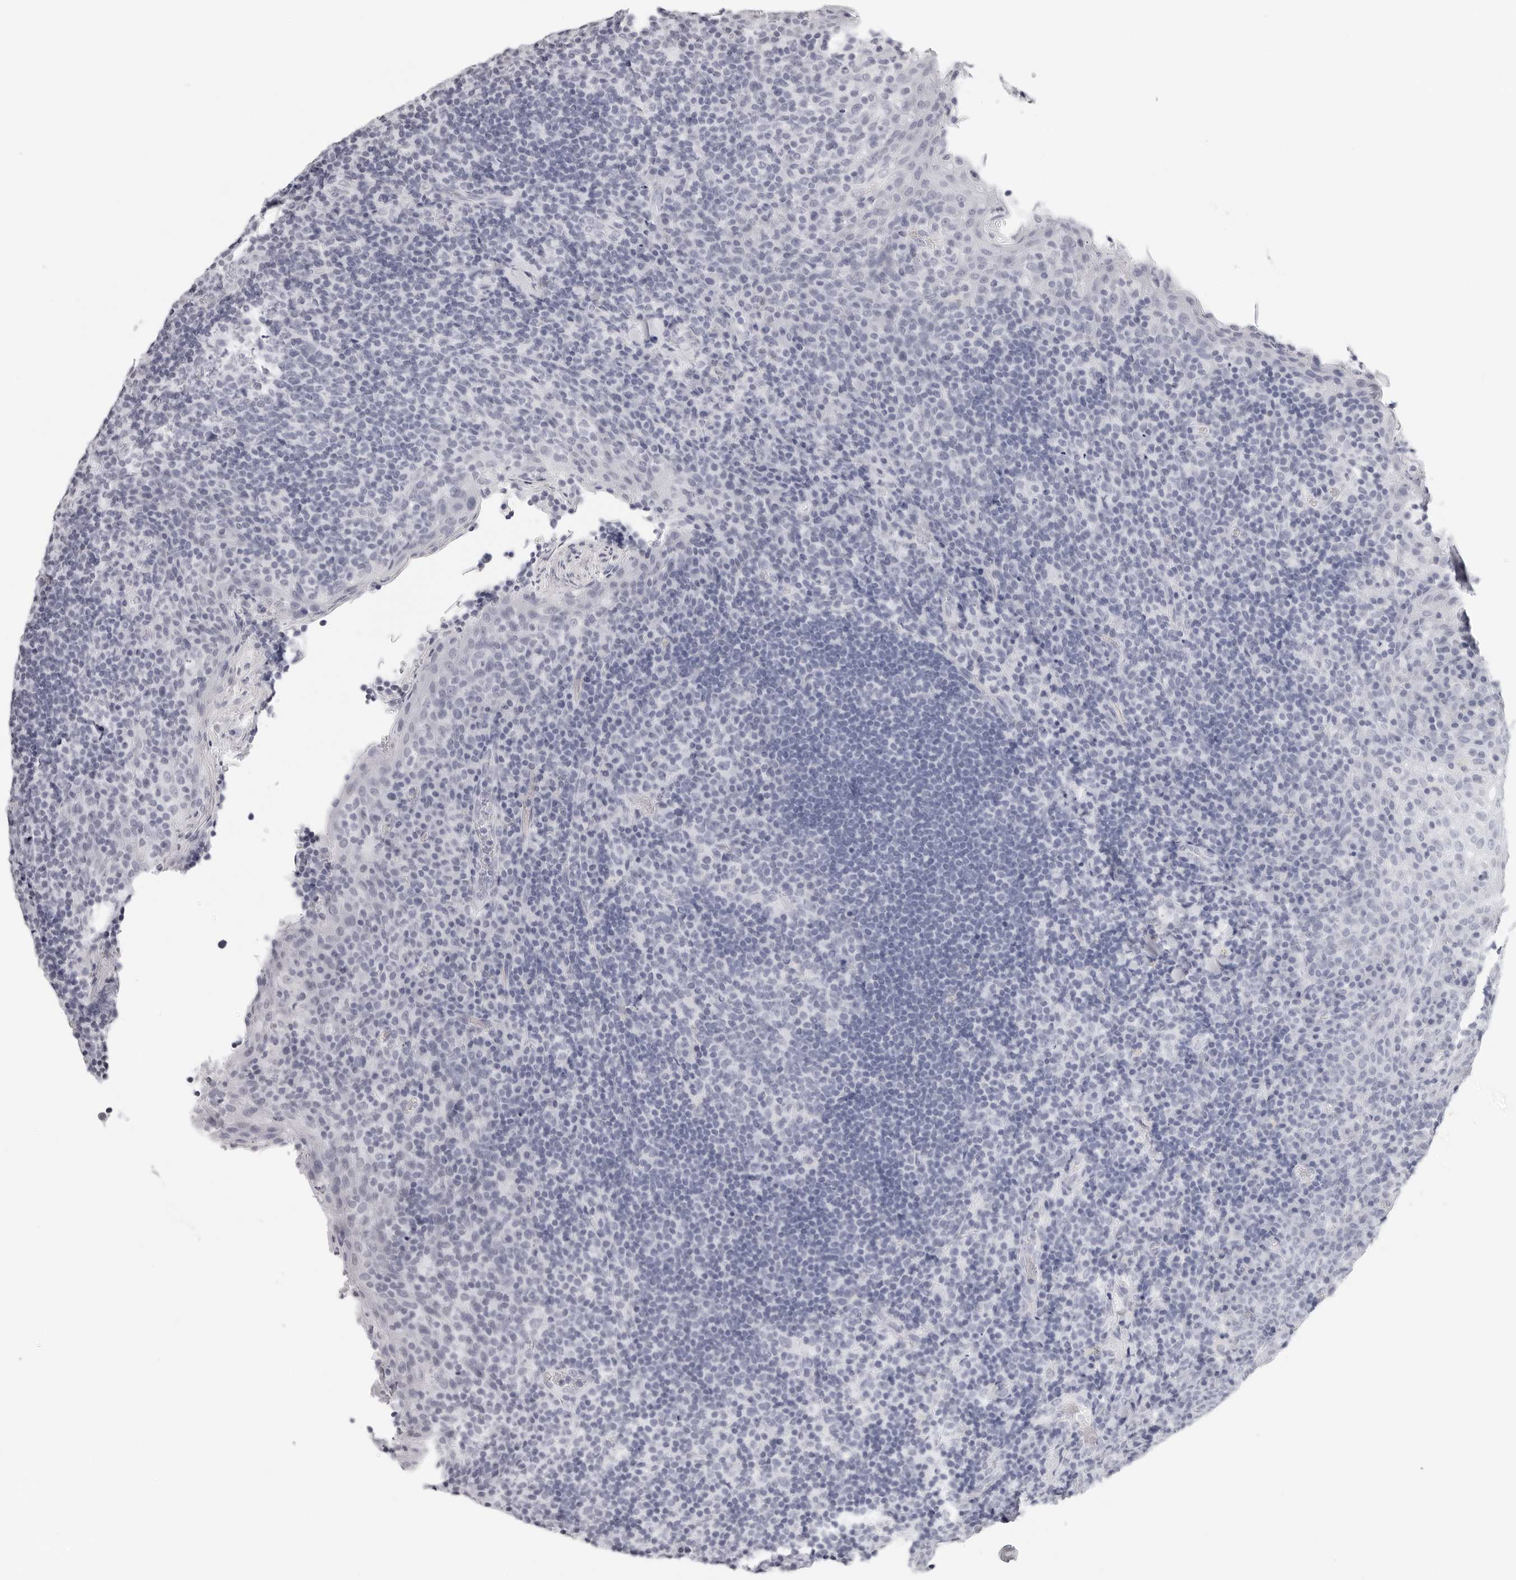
{"staining": {"intensity": "negative", "quantity": "none", "location": "none"}, "tissue": "tonsil", "cell_type": "Germinal center cells", "image_type": "normal", "snomed": [{"axis": "morphology", "description": "Normal tissue, NOS"}, {"axis": "topography", "description": "Tonsil"}], "caption": "High power microscopy micrograph of an immunohistochemistry image of normal tonsil, revealing no significant expression in germinal center cells. (Immunohistochemistry (ihc), brightfield microscopy, high magnification).", "gene": "AGMAT", "patient": {"sex": "male", "age": 17}}